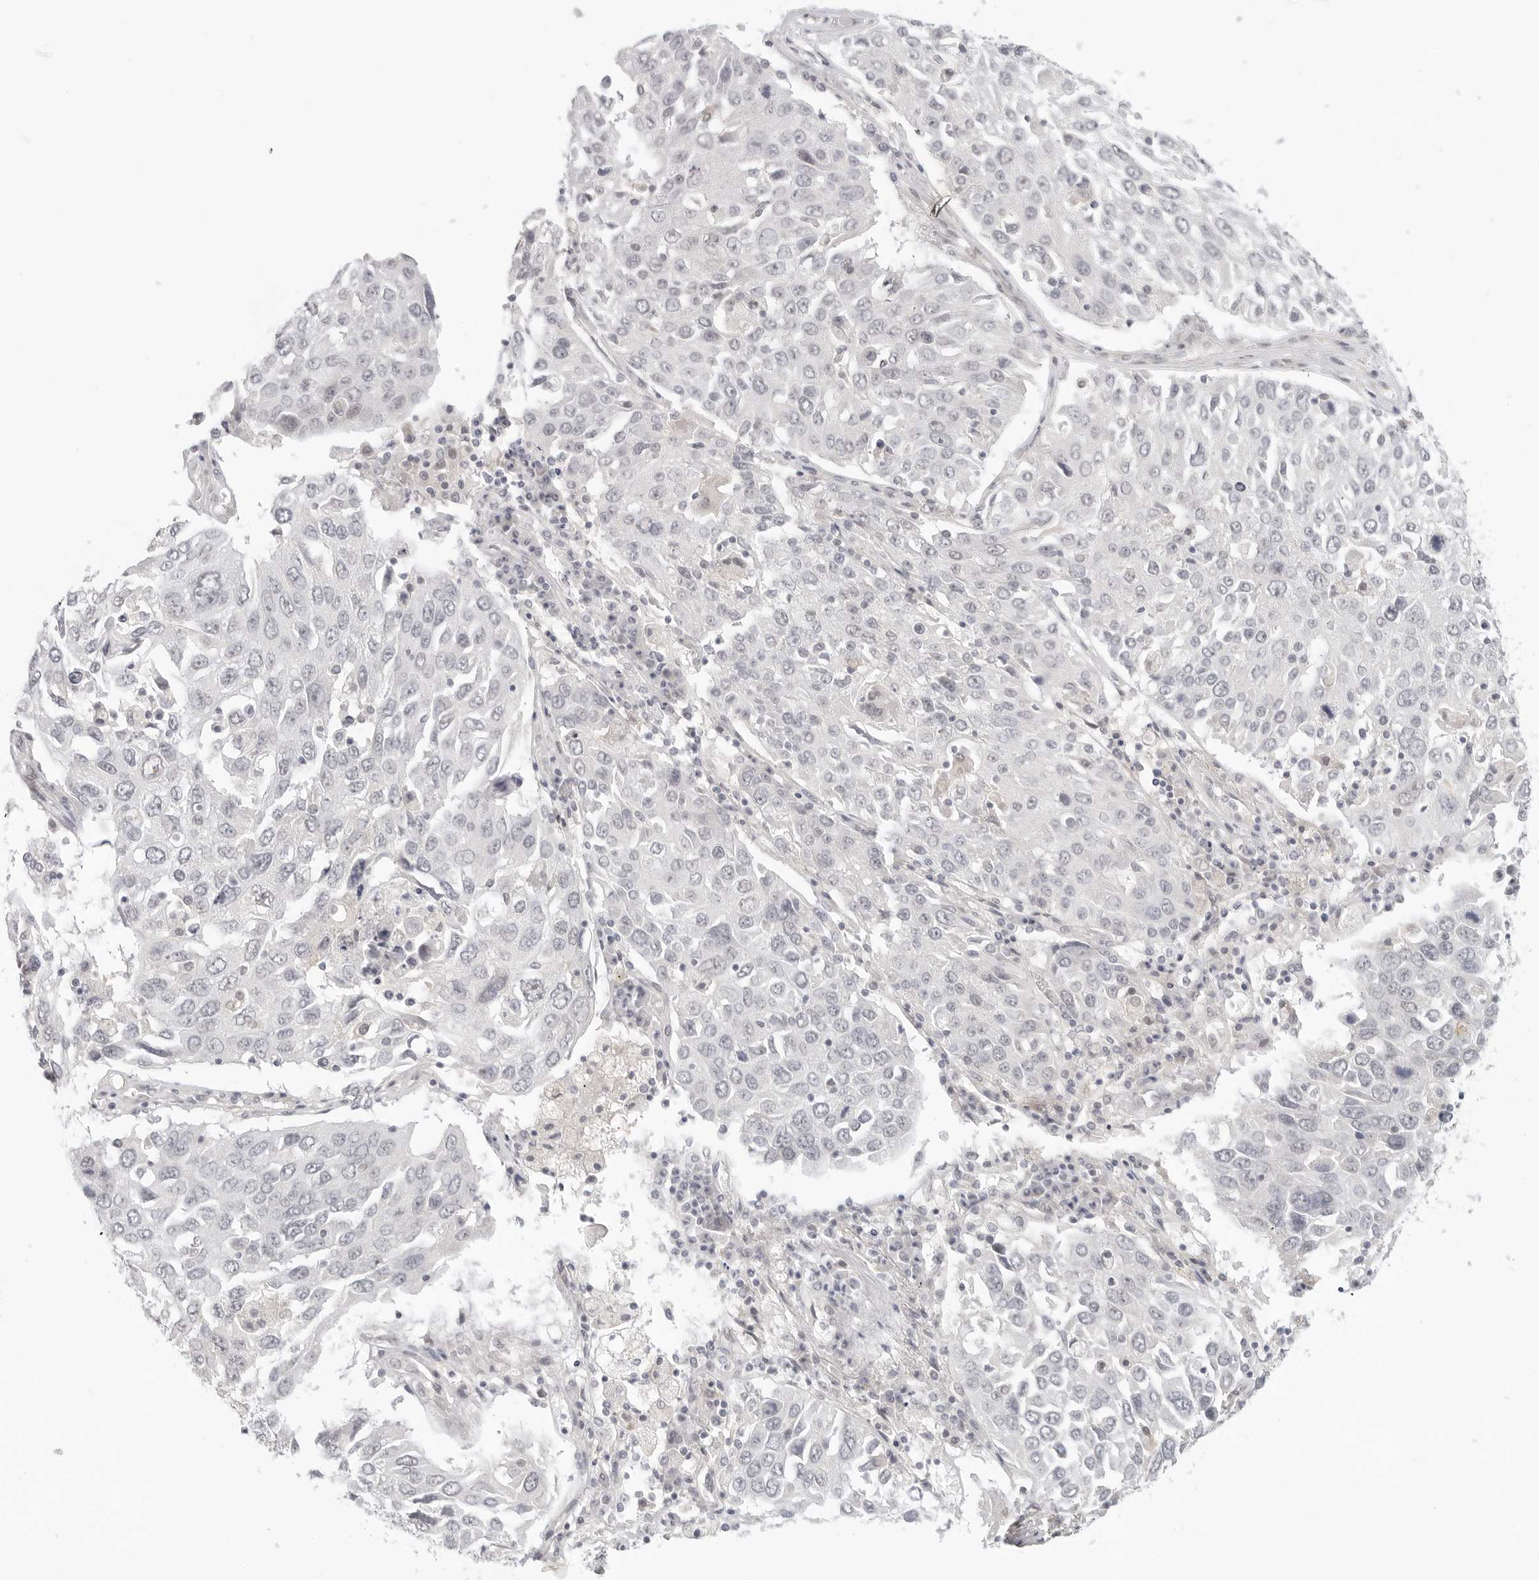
{"staining": {"intensity": "negative", "quantity": "none", "location": "none"}, "tissue": "lung cancer", "cell_type": "Tumor cells", "image_type": "cancer", "snomed": [{"axis": "morphology", "description": "Squamous cell carcinoma, NOS"}, {"axis": "topography", "description": "Lung"}], "caption": "The immunohistochemistry (IHC) histopathology image has no significant staining in tumor cells of squamous cell carcinoma (lung) tissue.", "gene": "KLK11", "patient": {"sex": "male", "age": 65}}